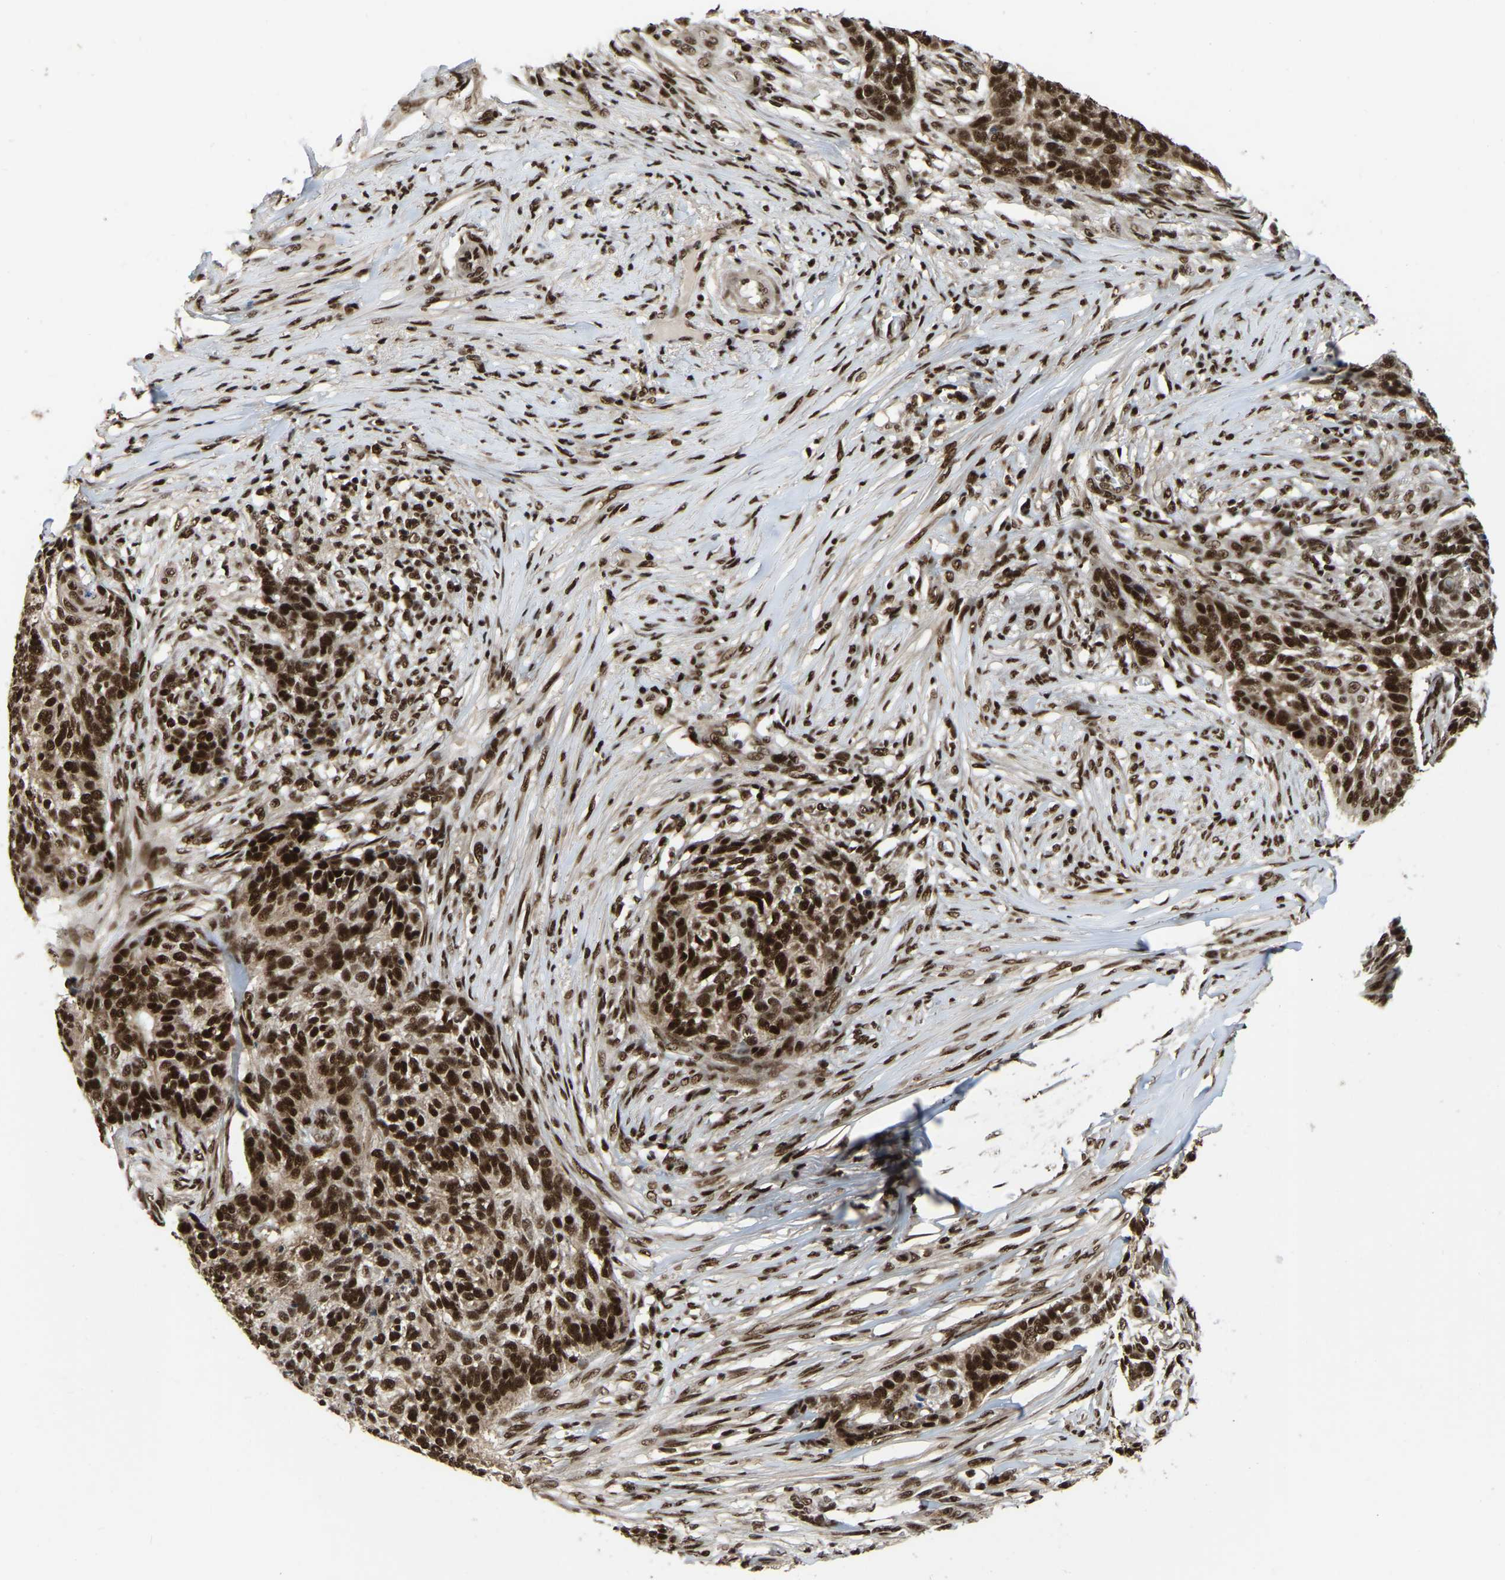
{"staining": {"intensity": "strong", "quantity": ">75%", "location": "nuclear"}, "tissue": "skin cancer", "cell_type": "Tumor cells", "image_type": "cancer", "snomed": [{"axis": "morphology", "description": "Basal cell carcinoma"}, {"axis": "topography", "description": "Skin"}], "caption": "Protein analysis of skin cancer tissue shows strong nuclear staining in about >75% of tumor cells.", "gene": "TBL1XR1", "patient": {"sex": "male", "age": 85}}